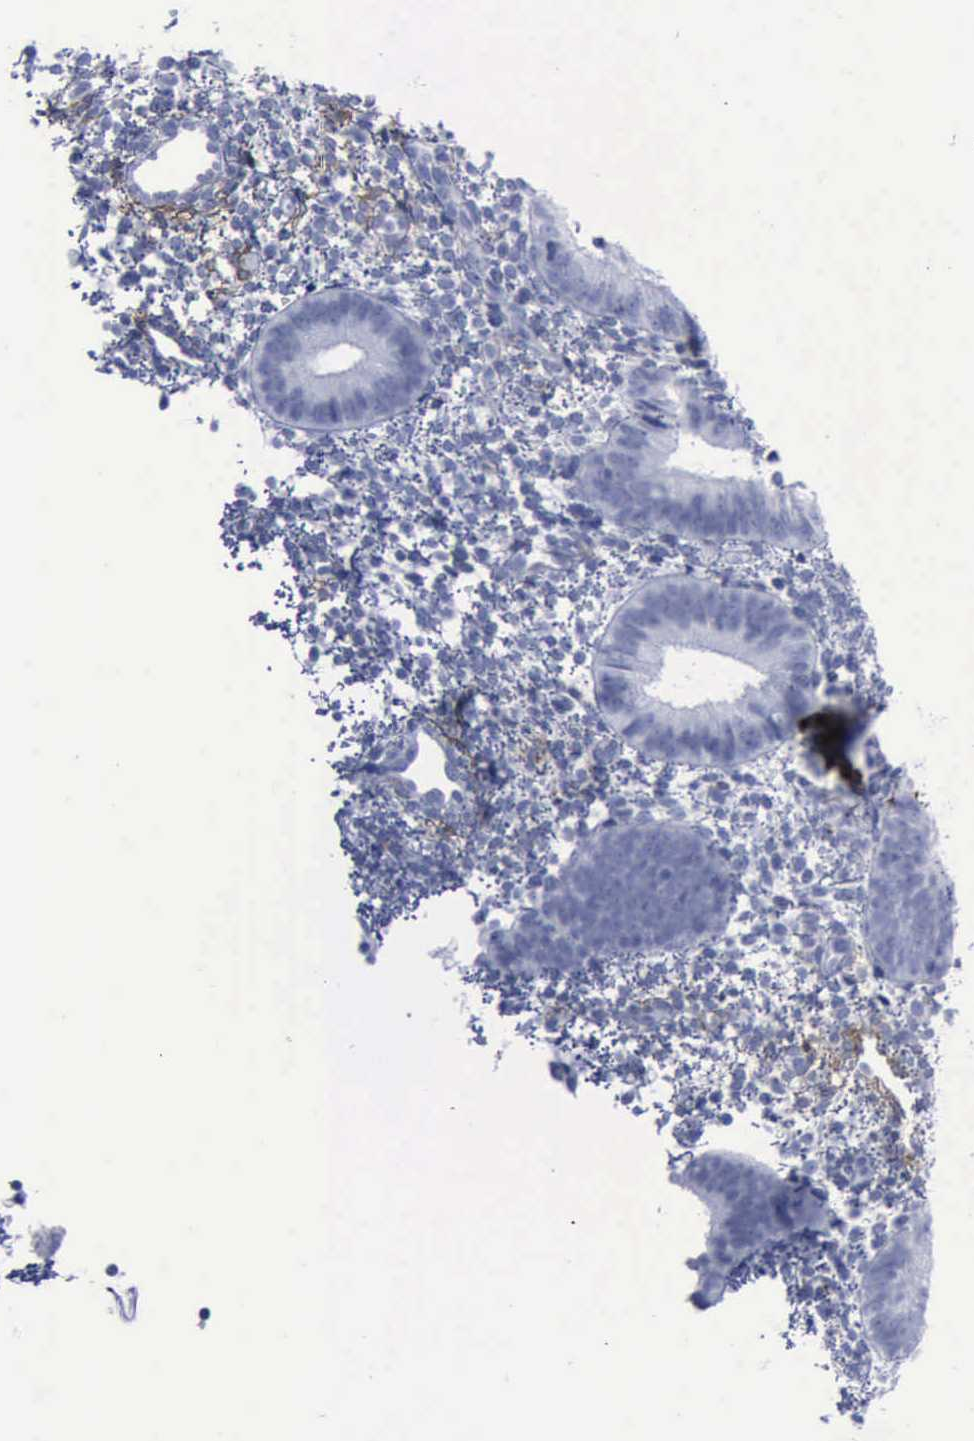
{"staining": {"intensity": "moderate", "quantity": "25%-75%", "location": "cytoplasmic/membranous"}, "tissue": "endometrium", "cell_type": "Cells in endometrial stroma", "image_type": "normal", "snomed": [{"axis": "morphology", "description": "Normal tissue, NOS"}, {"axis": "topography", "description": "Endometrium"}], "caption": "Protein staining of normal endometrium shows moderate cytoplasmic/membranous staining in approximately 25%-75% of cells in endometrial stroma.", "gene": "NGFR", "patient": {"sex": "female", "age": 35}}